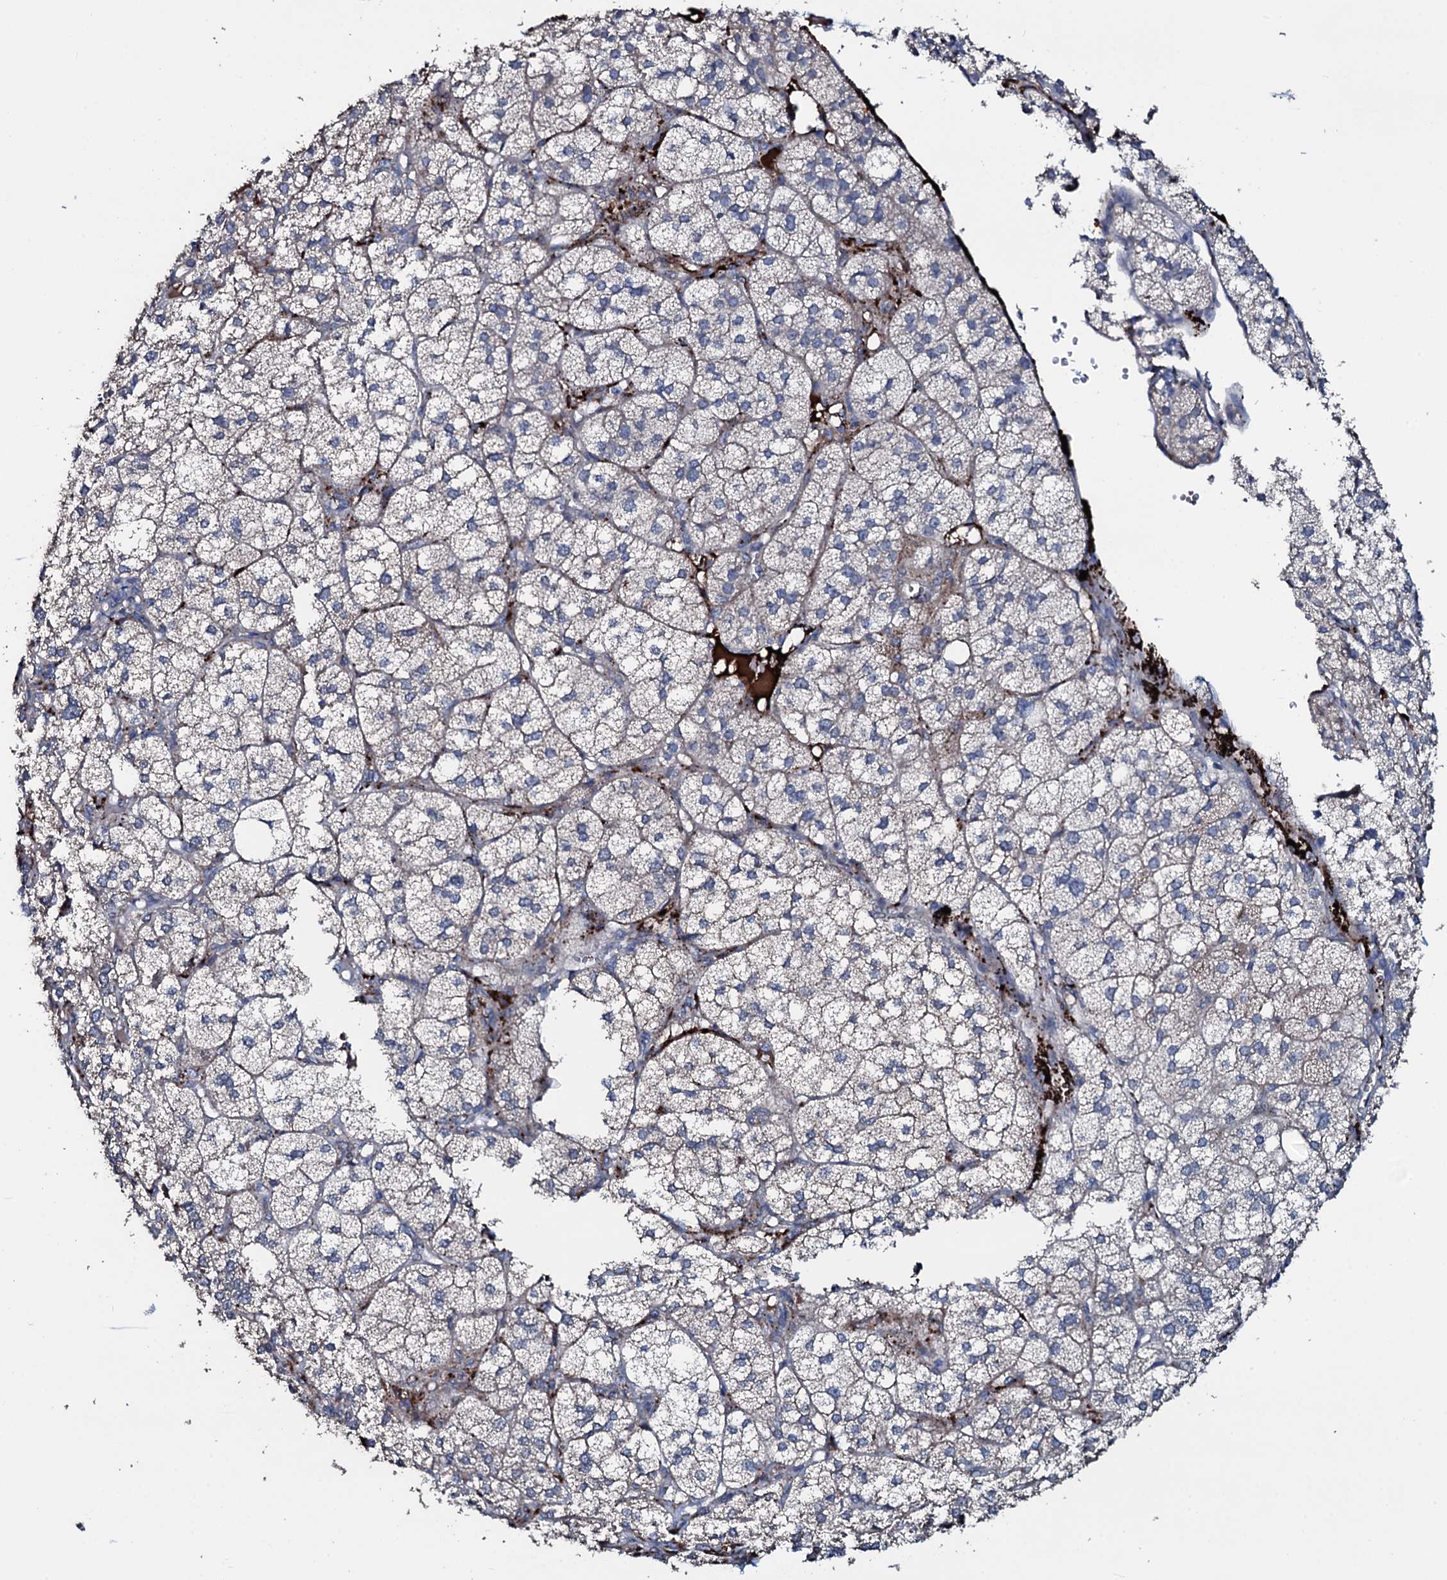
{"staining": {"intensity": "weak", "quantity": "<25%", "location": "cytoplasmic/membranous"}, "tissue": "adrenal gland", "cell_type": "Glandular cells", "image_type": "normal", "snomed": [{"axis": "morphology", "description": "Normal tissue, NOS"}, {"axis": "topography", "description": "Adrenal gland"}], "caption": "Glandular cells show no significant protein expression in normal adrenal gland.", "gene": "IL12B", "patient": {"sex": "female", "age": 61}}